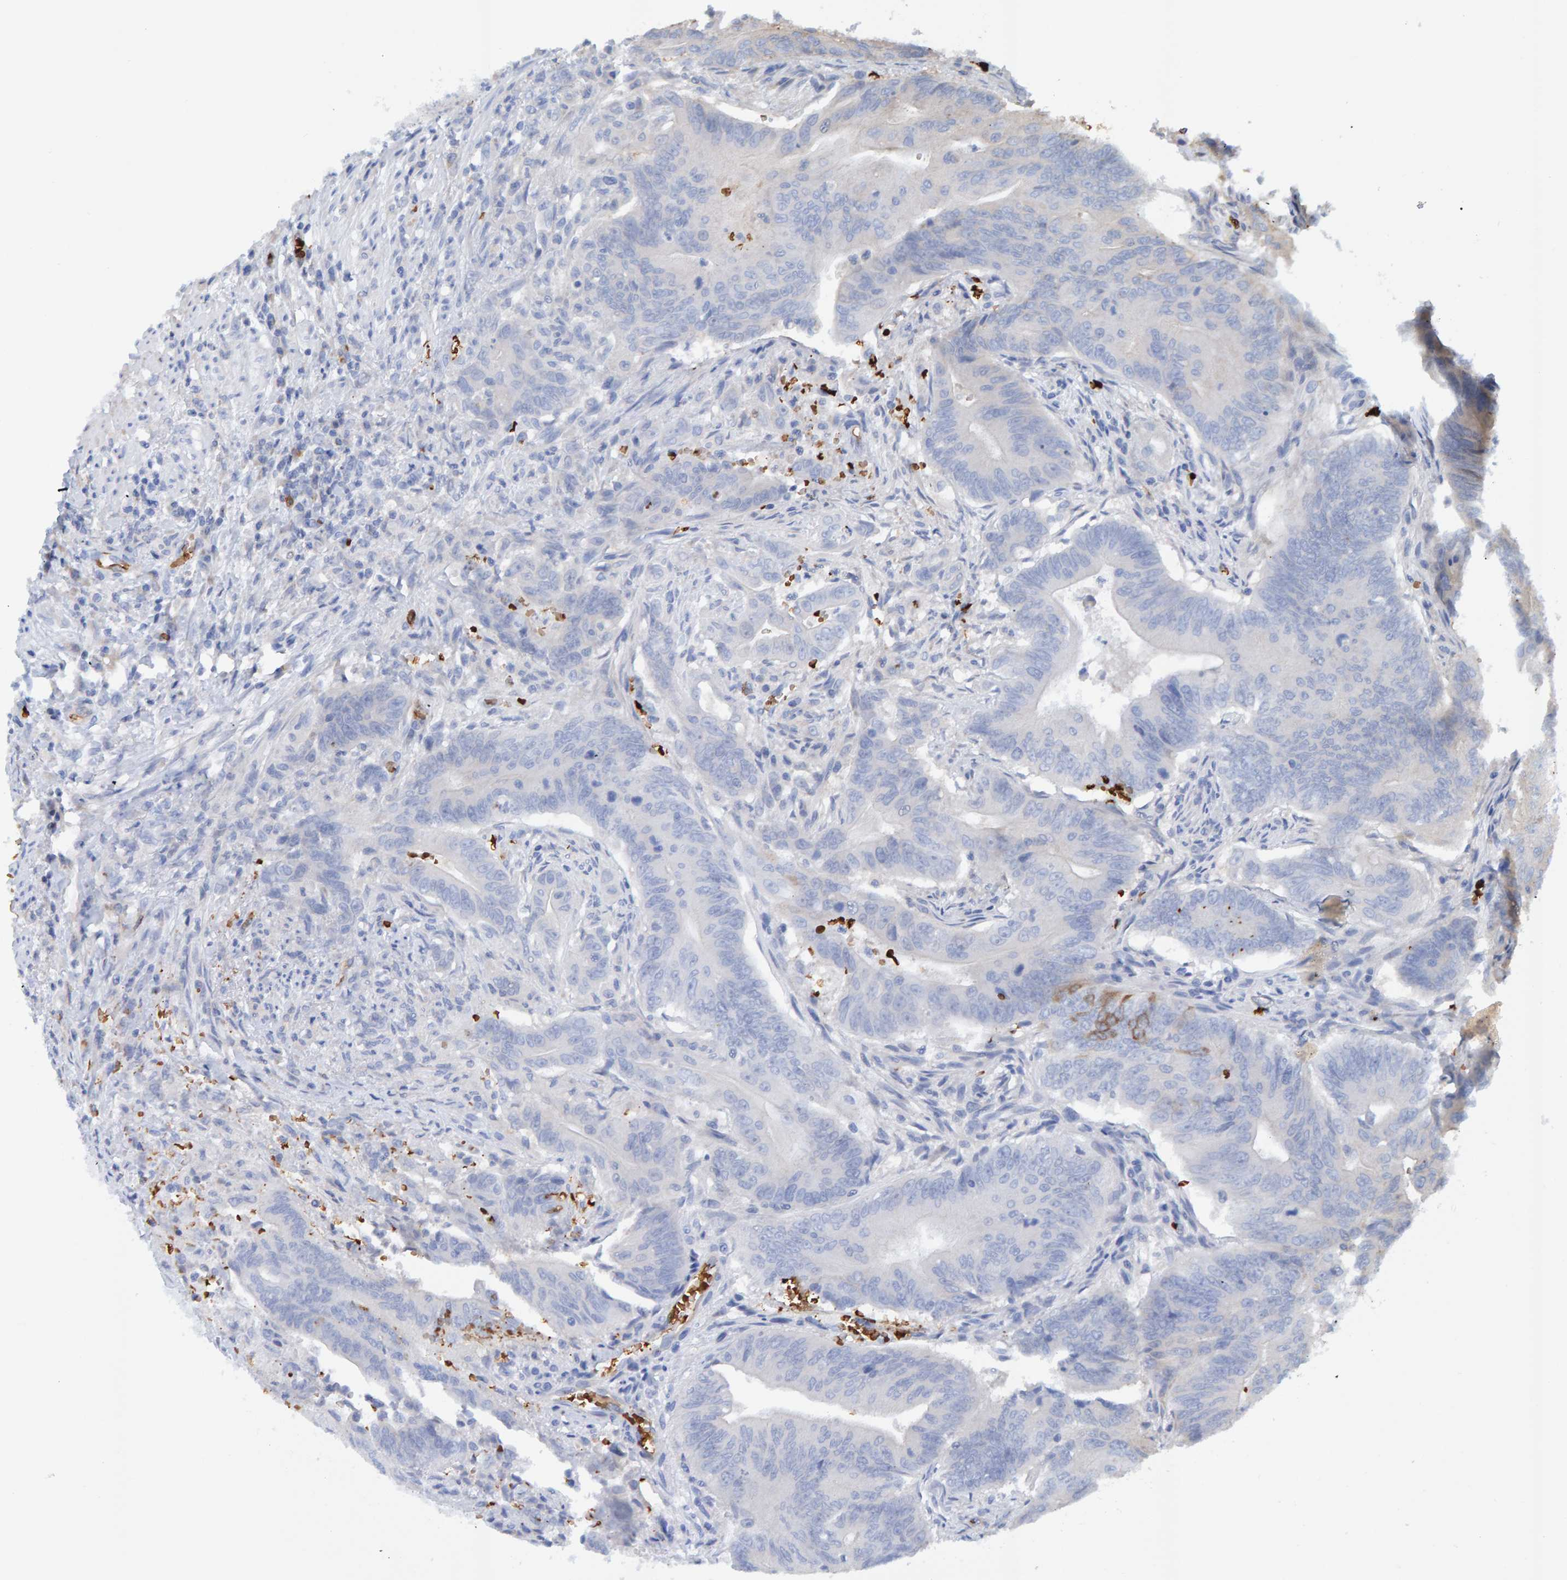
{"staining": {"intensity": "negative", "quantity": "none", "location": "none"}, "tissue": "colorectal cancer", "cell_type": "Tumor cells", "image_type": "cancer", "snomed": [{"axis": "morphology", "description": "Adenoma, NOS"}, {"axis": "morphology", "description": "Adenocarcinoma, NOS"}, {"axis": "topography", "description": "Colon"}], "caption": "This is an immunohistochemistry micrograph of human colorectal cancer (adenocarcinoma). There is no staining in tumor cells.", "gene": "VPS9D1", "patient": {"sex": "male", "age": 79}}